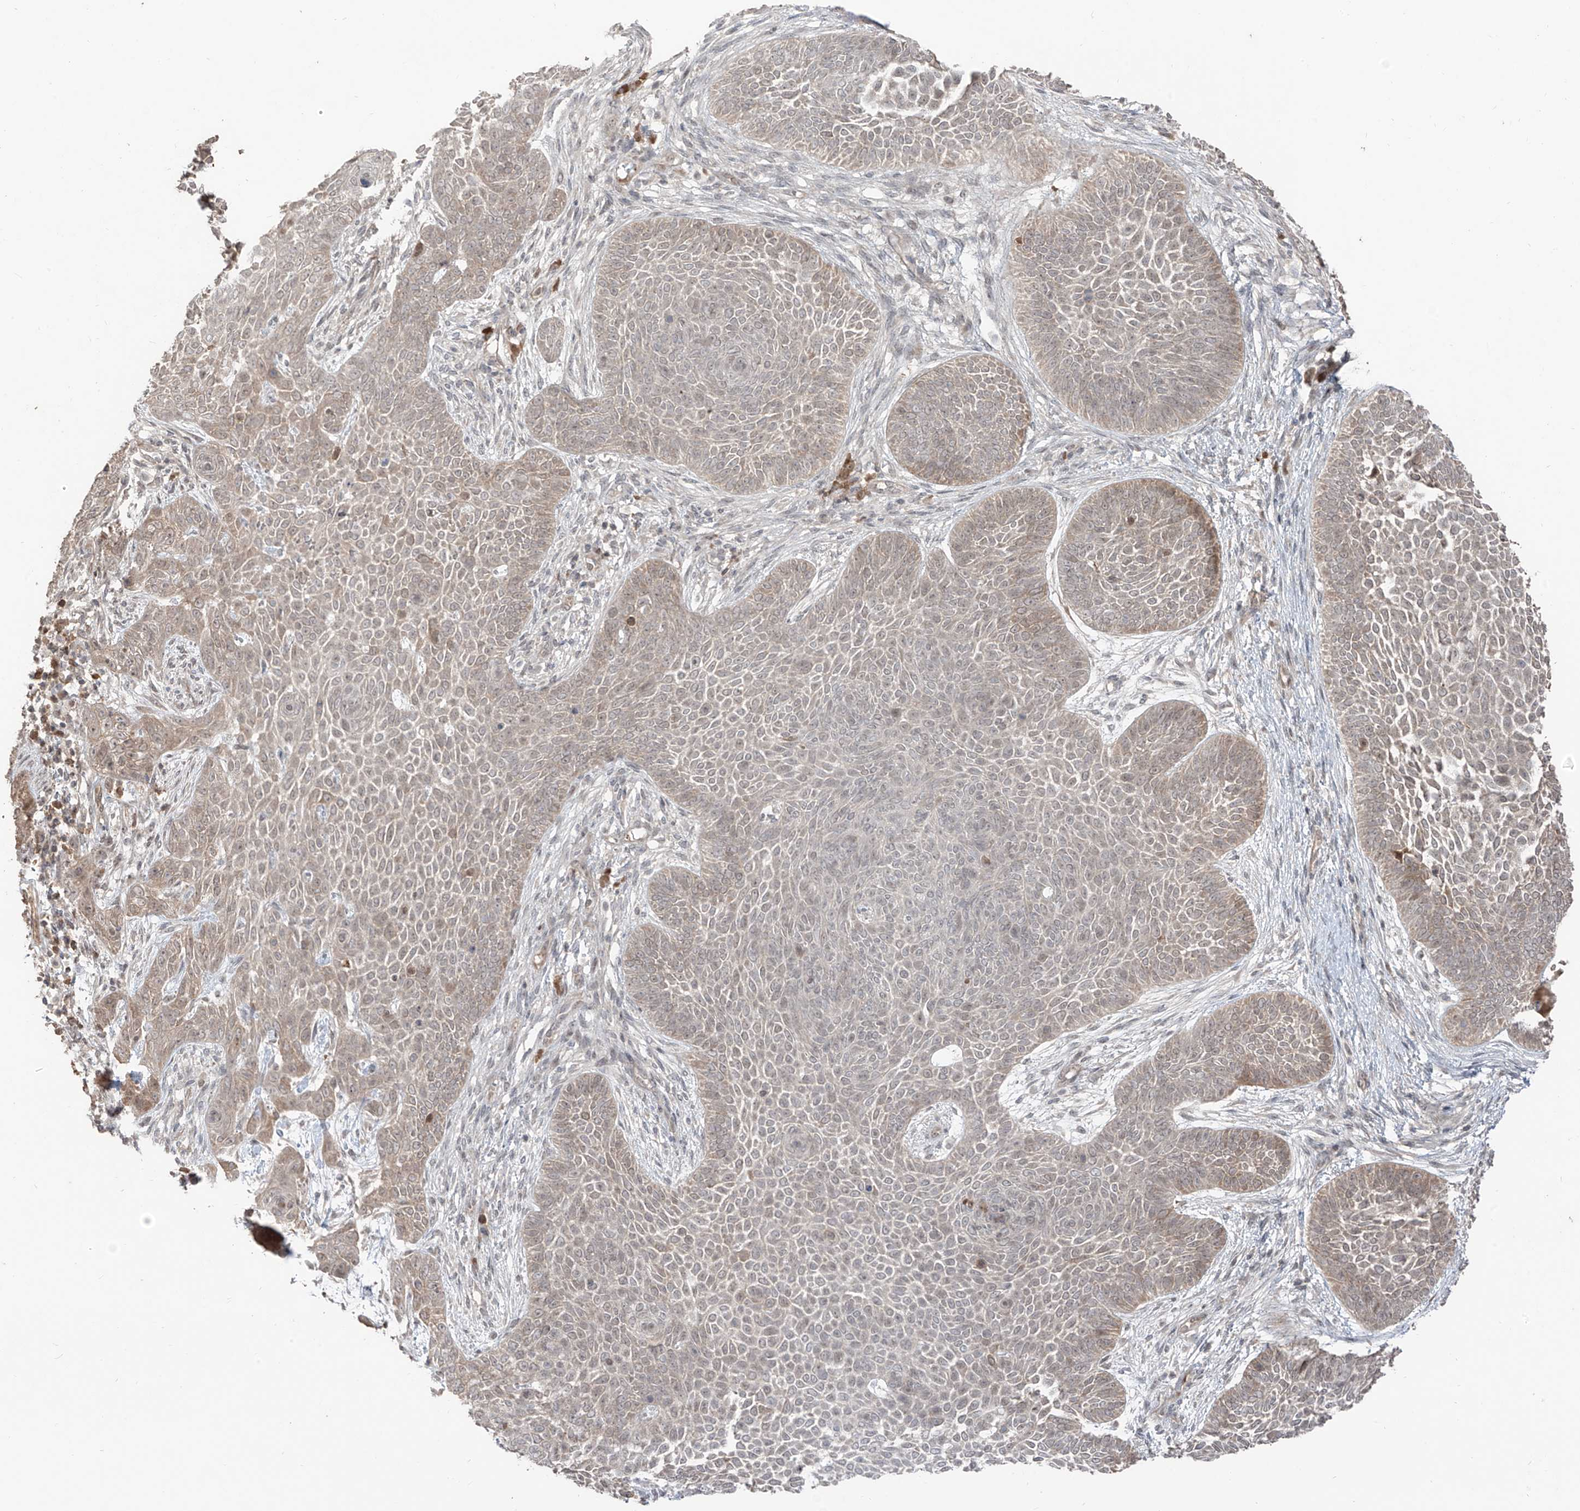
{"staining": {"intensity": "weak", "quantity": "<25%", "location": "cytoplasmic/membranous"}, "tissue": "skin cancer", "cell_type": "Tumor cells", "image_type": "cancer", "snomed": [{"axis": "morphology", "description": "Basal cell carcinoma"}, {"axis": "topography", "description": "Skin"}], "caption": "This is an IHC micrograph of human skin basal cell carcinoma. There is no expression in tumor cells.", "gene": "COLGALT2", "patient": {"sex": "male", "age": 85}}